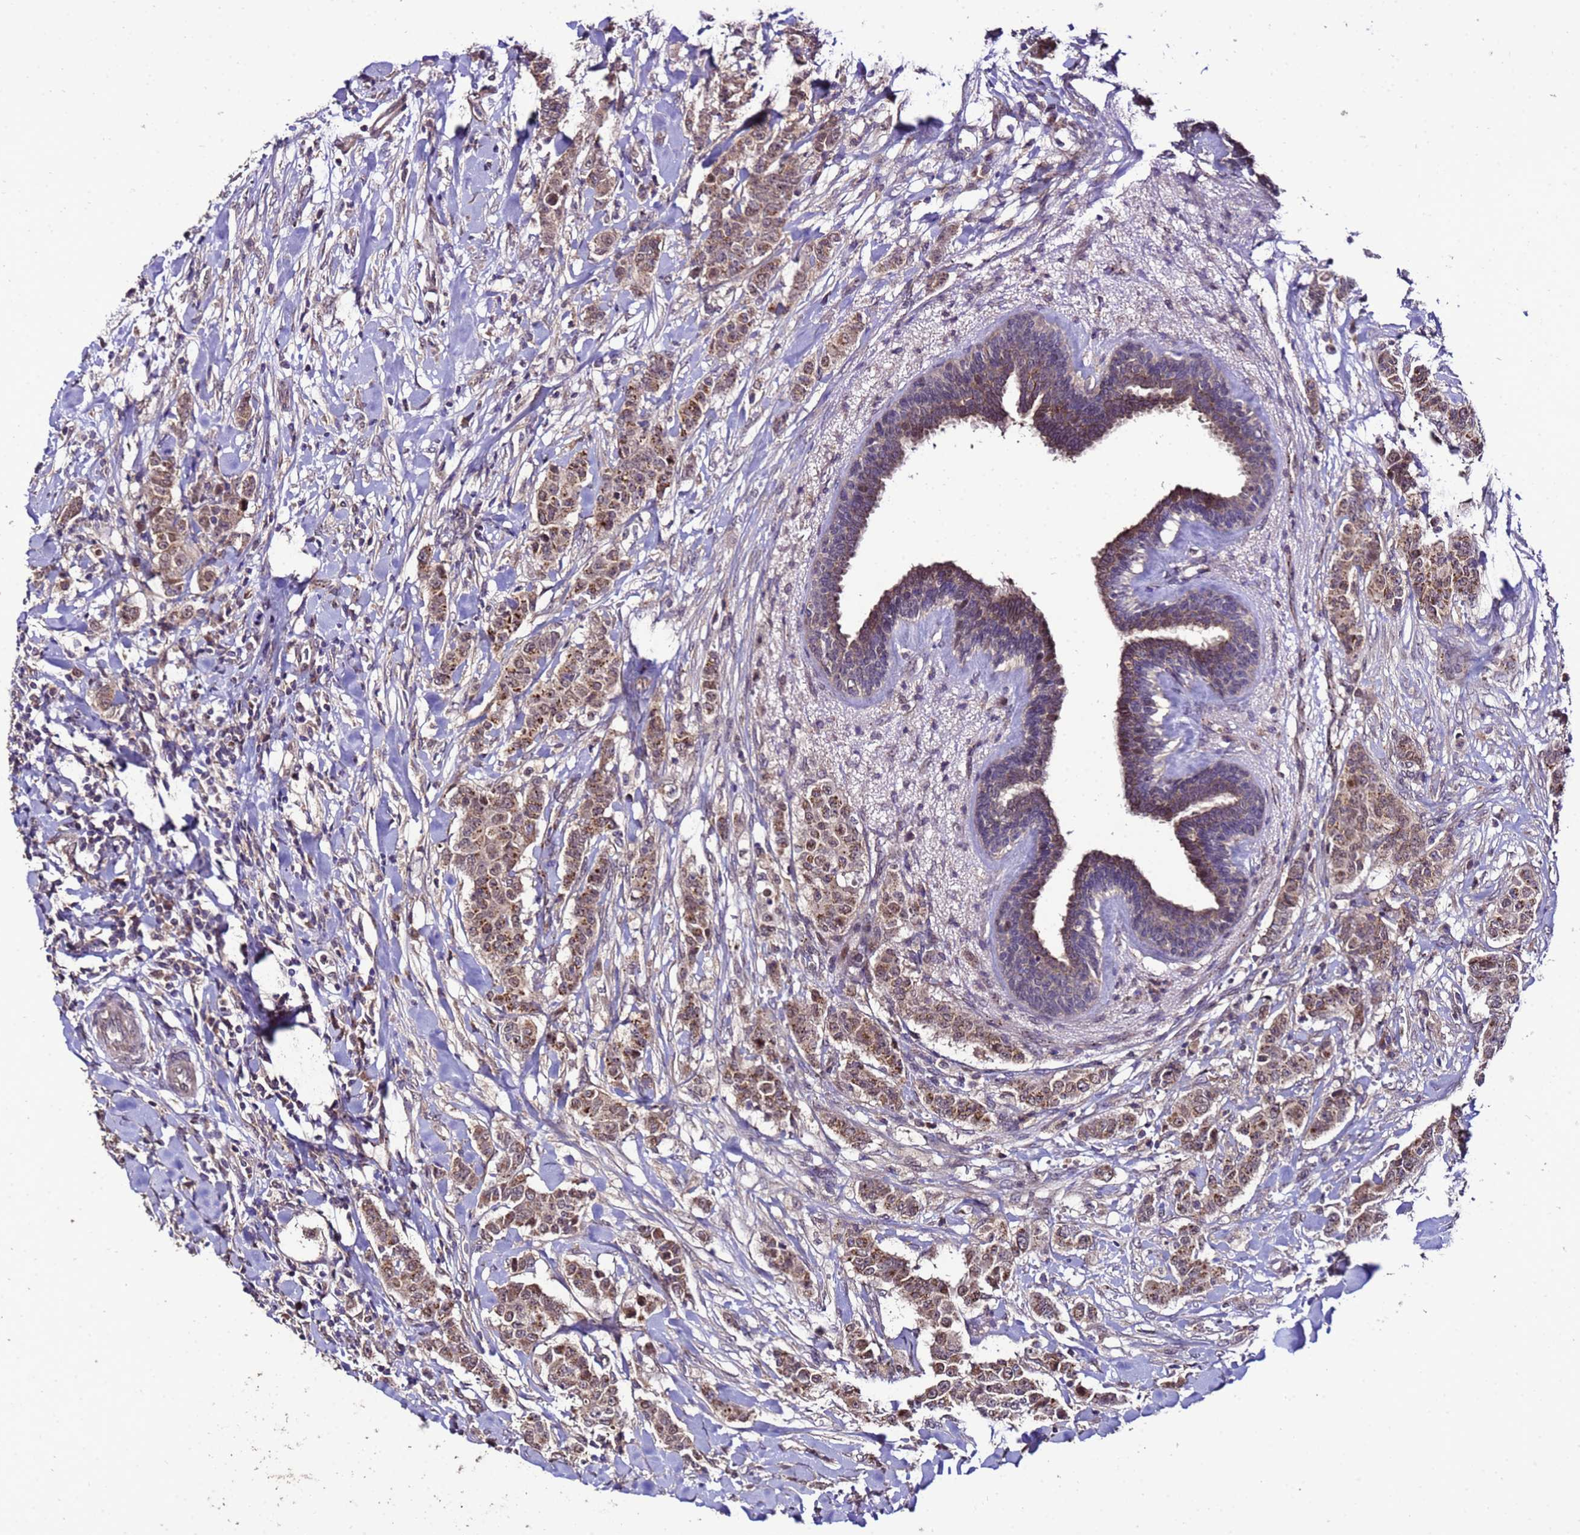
{"staining": {"intensity": "moderate", "quantity": ">75%", "location": "cytoplasmic/membranous,nuclear"}, "tissue": "breast cancer", "cell_type": "Tumor cells", "image_type": "cancer", "snomed": [{"axis": "morphology", "description": "Duct carcinoma"}, {"axis": "topography", "description": "Breast"}], "caption": "Immunohistochemical staining of breast cancer (intraductal carcinoma) exhibits medium levels of moderate cytoplasmic/membranous and nuclear protein expression in about >75% of tumor cells. (brown staining indicates protein expression, while blue staining denotes nuclei).", "gene": "ZNF329", "patient": {"sex": "female", "age": 40}}